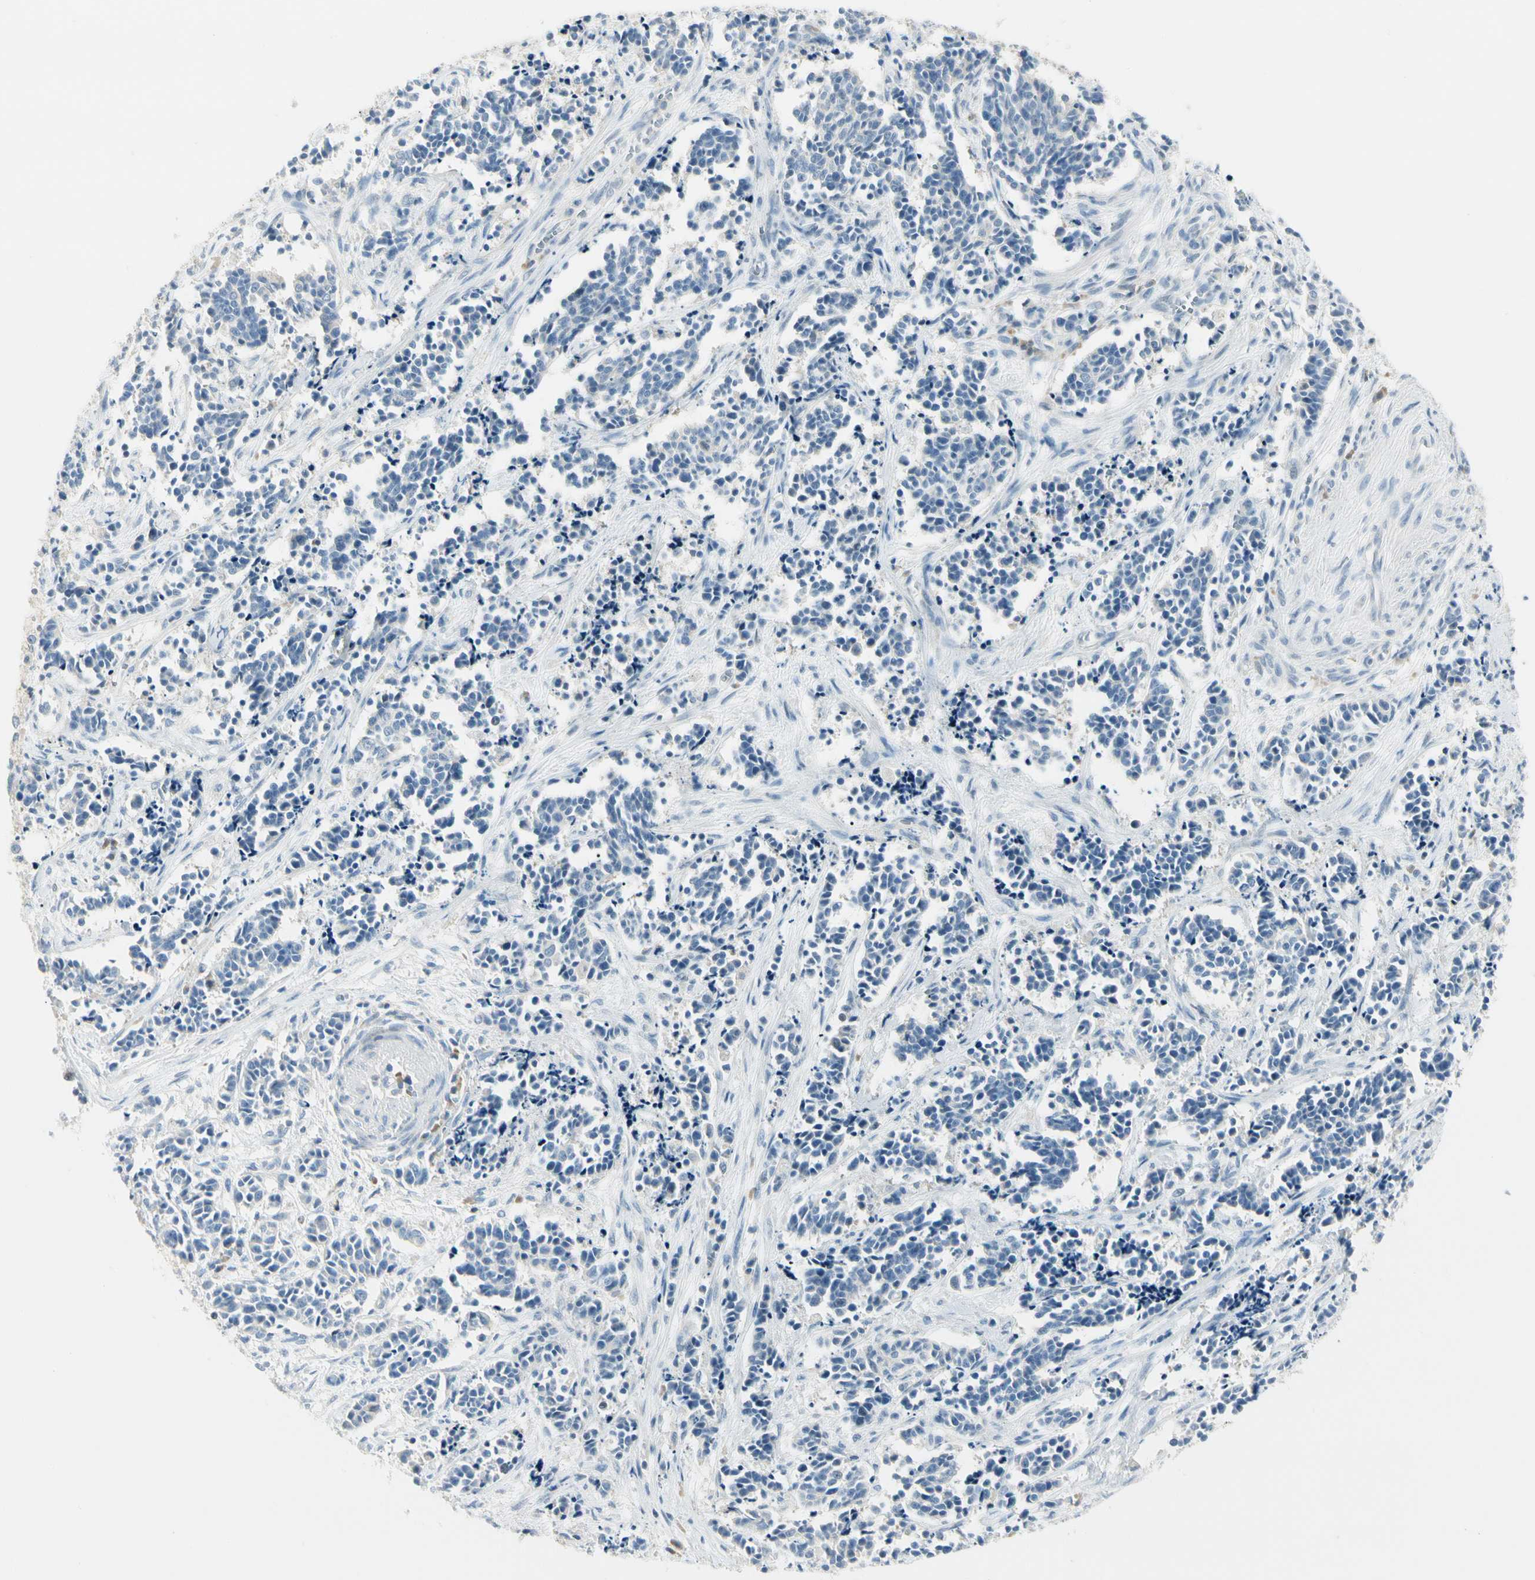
{"staining": {"intensity": "negative", "quantity": "none", "location": "none"}, "tissue": "cervical cancer", "cell_type": "Tumor cells", "image_type": "cancer", "snomed": [{"axis": "morphology", "description": "Squamous cell carcinoma, NOS"}, {"axis": "topography", "description": "Cervix"}], "caption": "Human cervical cancer stained for a protein using immunohistochemistry displays no positivity in tumor cells.", "gene": "SLC6A15", "patient": {"sex": "female", "age": 35}}